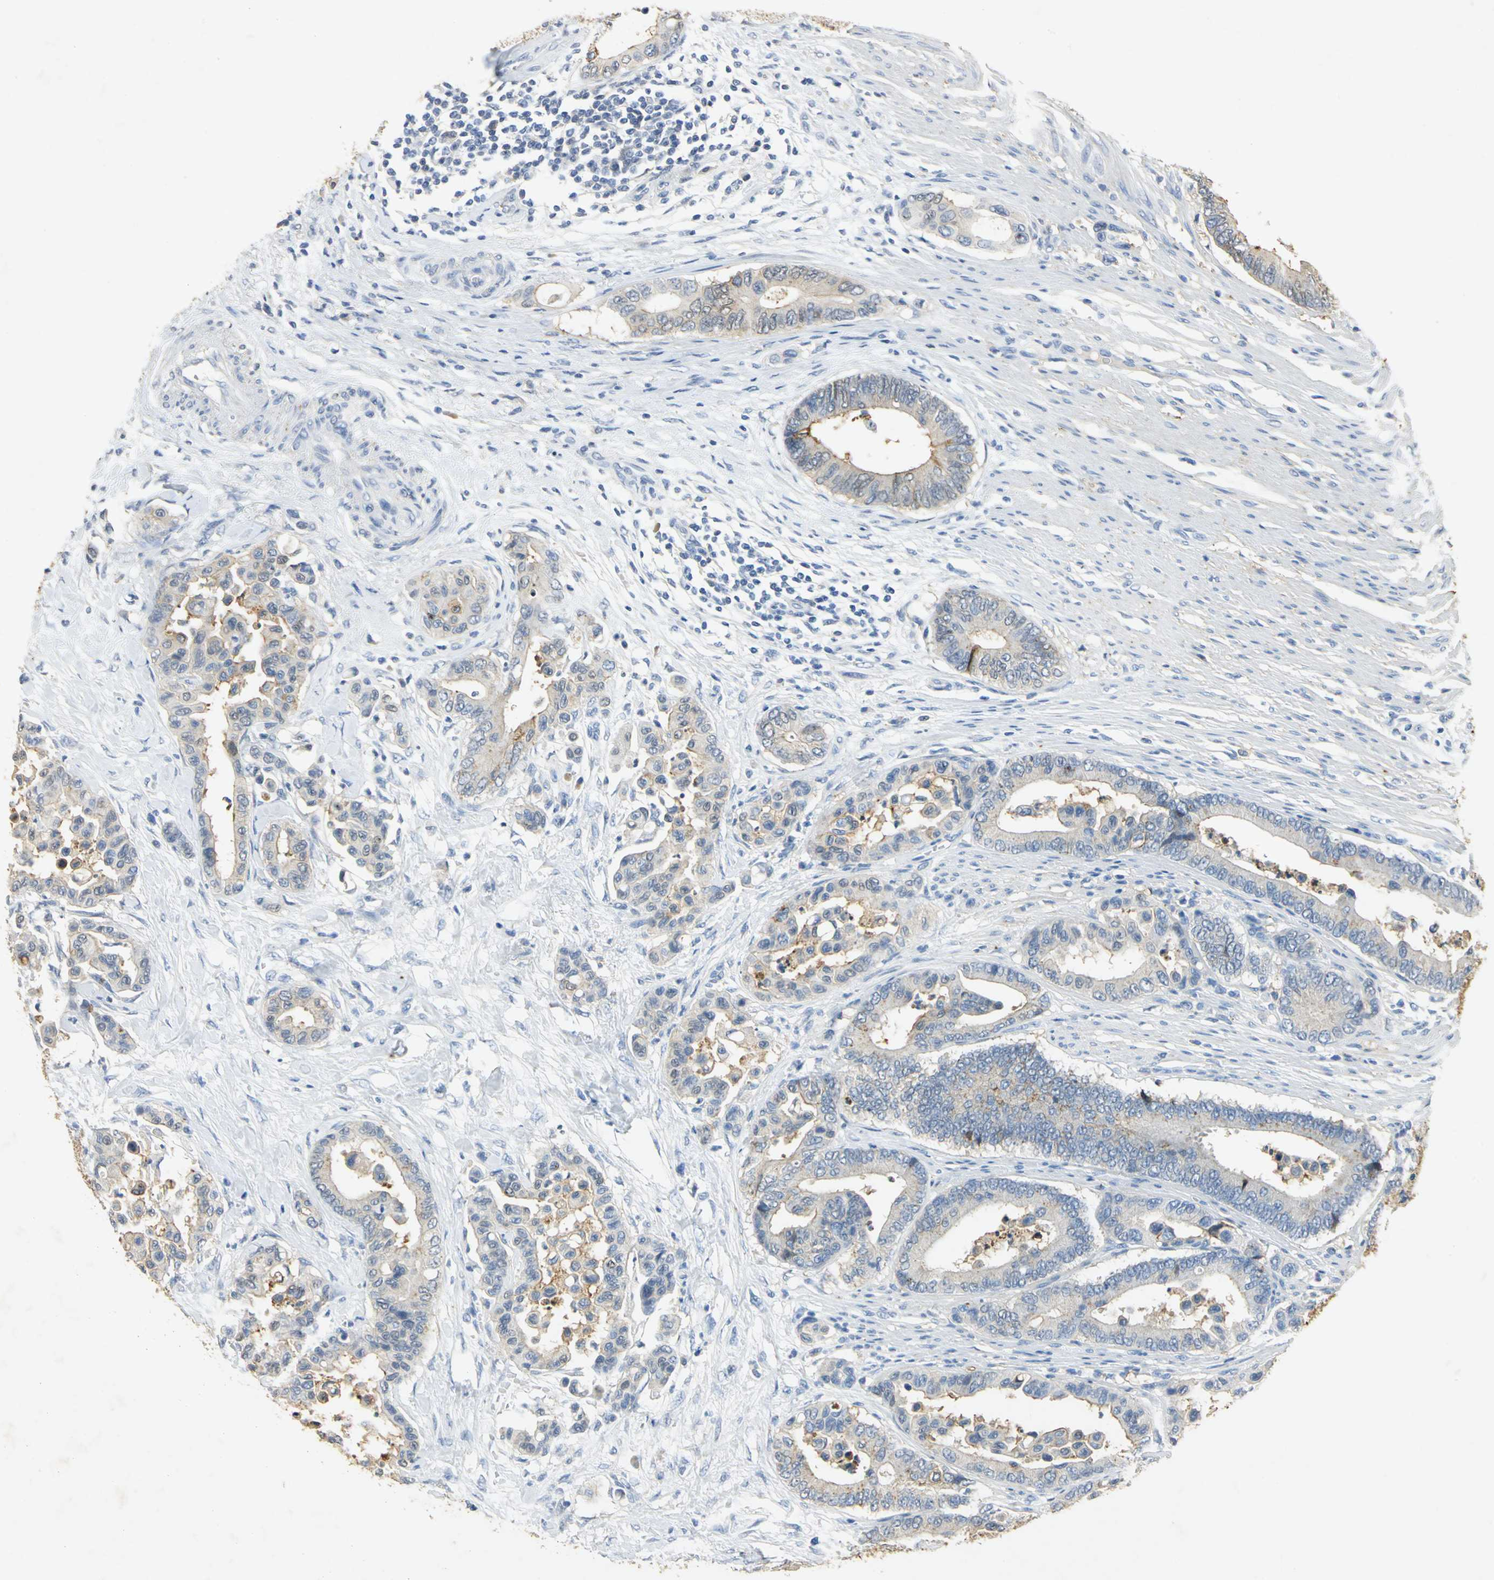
{"staining": {"intensity": "weak", "quantity": "25%-75%", "location": "cytoplasmic/membranous"}, "tissue": "colorectal cancer", "cell_type": "Tumor cells", "image_type": "cancer", "snomed": [{"axis": "morphology", "description": "Normal tissue, NOS"}, {"axis": "morphology", "description": "Adenocarcinoma, NOS"}, {"axis": "topography", "description": "Colon"}], "caption": "Immunohistochemistry (IHC) photomicrograph of colorectal cancer stained for a protein (brown), which reveals low levels of weak cytoplasmic/membranous expression in approximately 25%-75% of tumor cells.", "gene": "ANXA4", "patient": {"sex": "male", "age": 82}}